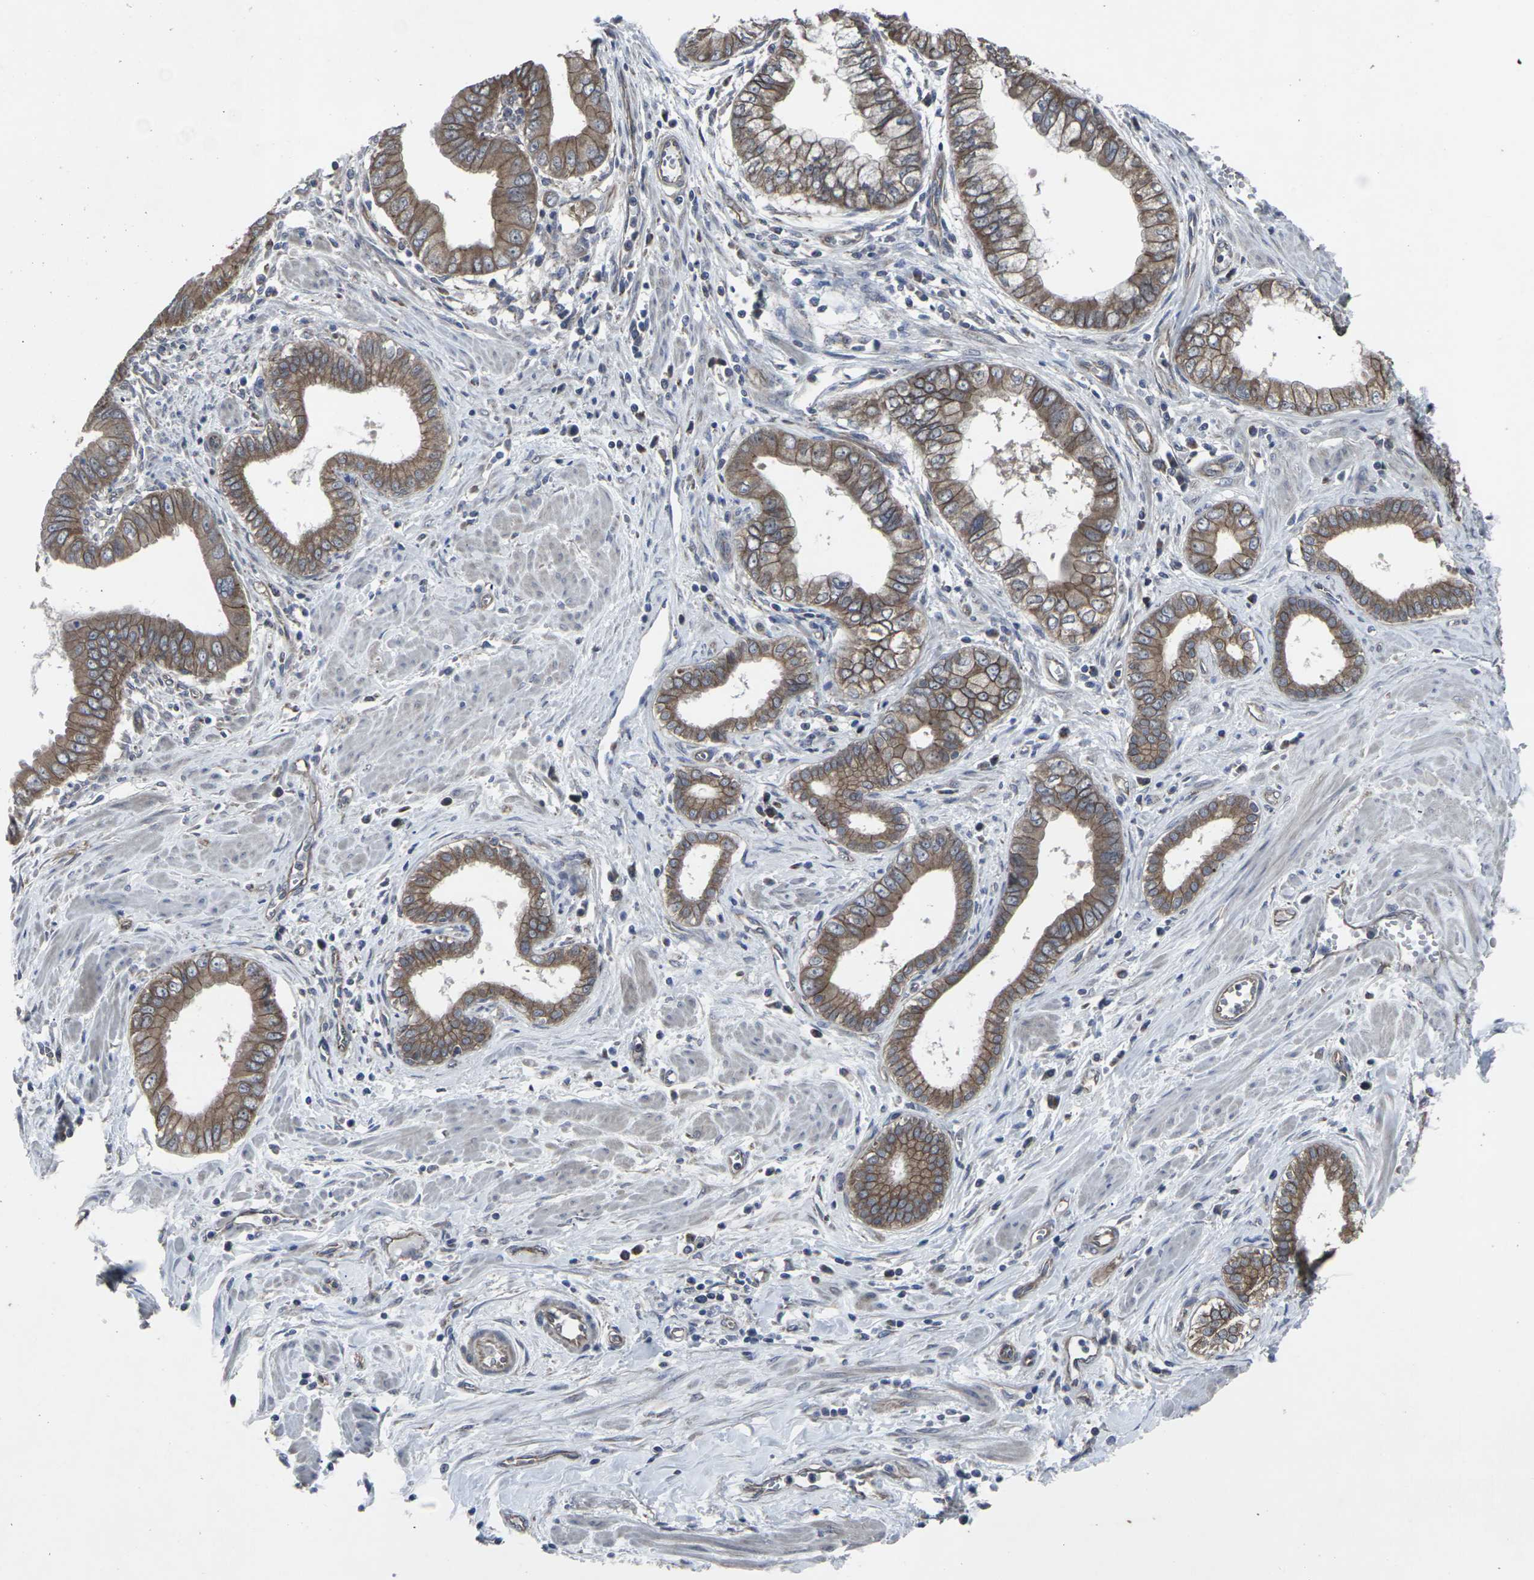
{"staining": {"intensity": "moderate", "quantity": ">75%", "location": "cytoplasmic/membranous"}, "tissue": "pancreatic cancer", "cell_type": "Tumor cells", "image_type": "cancer", "snomed": [{"axis": "morphology", "description": "Normal tissue, NOS"}, {"axis": "topography", "description": "Lymph node"}], "caption": "Pancreatic cancer tissue reveals moderate cytoplasmic/membranous staining in about >75% of tumor cells", "gene": "MAPKAPK2", "patient": {"sex": "male", "age": 50}}